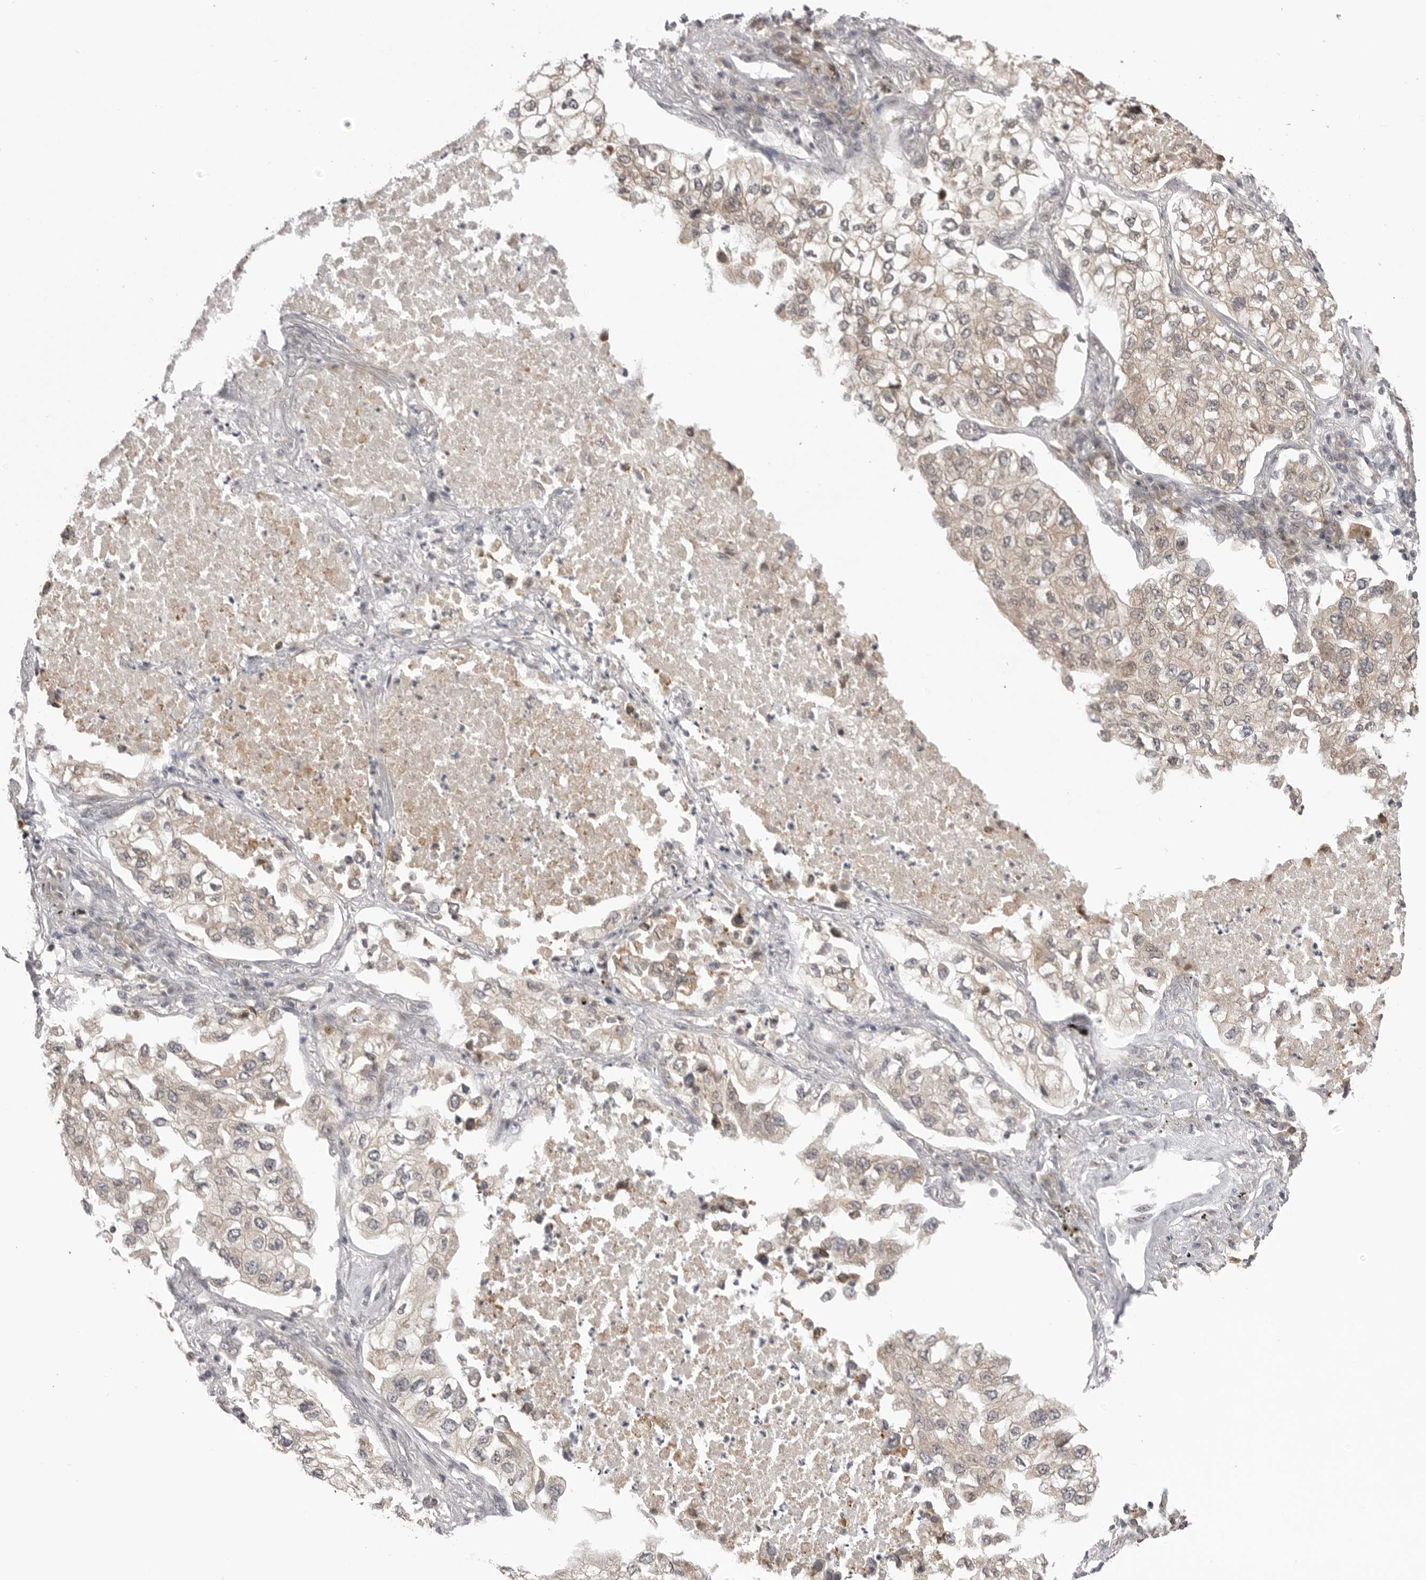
{"staining": {"intensity": "weak", "quantity": ">75%", "location": "cytoplasmic/membranous"}, "tissue": "lung cancer", "cell_type": "Tumor cells", "image_type": "cancer", "snomed": [{"axis": "morphology", "description": "Adenocarcinoma, NOS"}, {"axis": "topography", "description": "Lung"}], "caption": "Protein staining of lung adenocarcinoma tissue demonstrates weak cytoplasmic/membranous positivity in approximately >75% of tumor cells. (brown staining indicates protein expression, while blue staining denotes nuclei).", "gene": "PTK2B", "patient": {"sex": "male", "age": 63}}